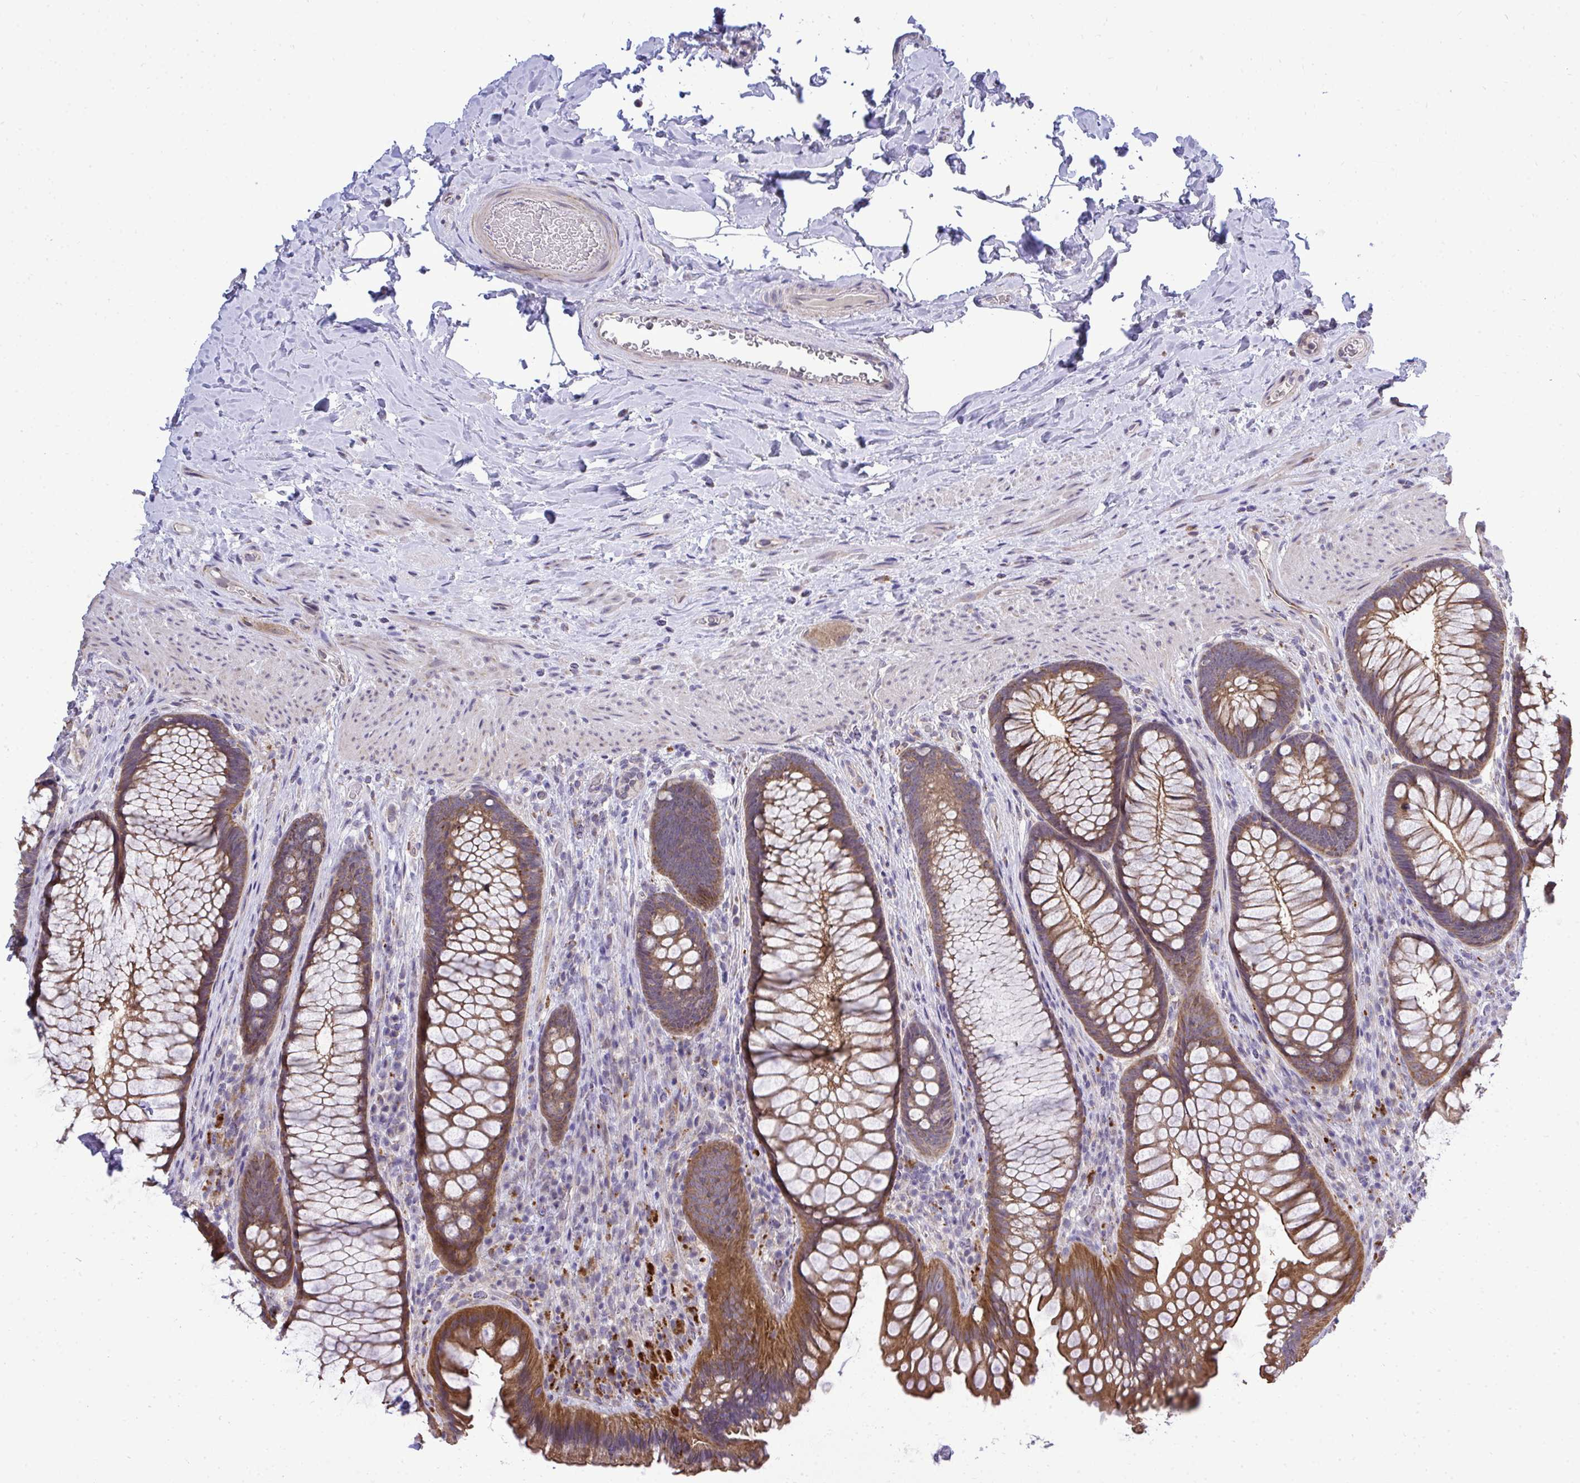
{"staining": {"intensity": "strong", "quantity": ">75%", "location": "cytoplasmic/membranous"}, "tissue": "rectum", "cell_type": "Glandular cells", "image_type": "normal", "snomed": [{"axis": "morphology", "description": "Normal tissue, NOS"}, {"axis": "topography", "description": "Rectum"}], "caption": "Immunohistochemical staining of benign human rectum demonstrates >75% levels of strong cytoplasmic/membranous protein positivity in about >75% of glandular cells.", "gene": "XAF1", "patient": {"sex": "male", "age": 53}}